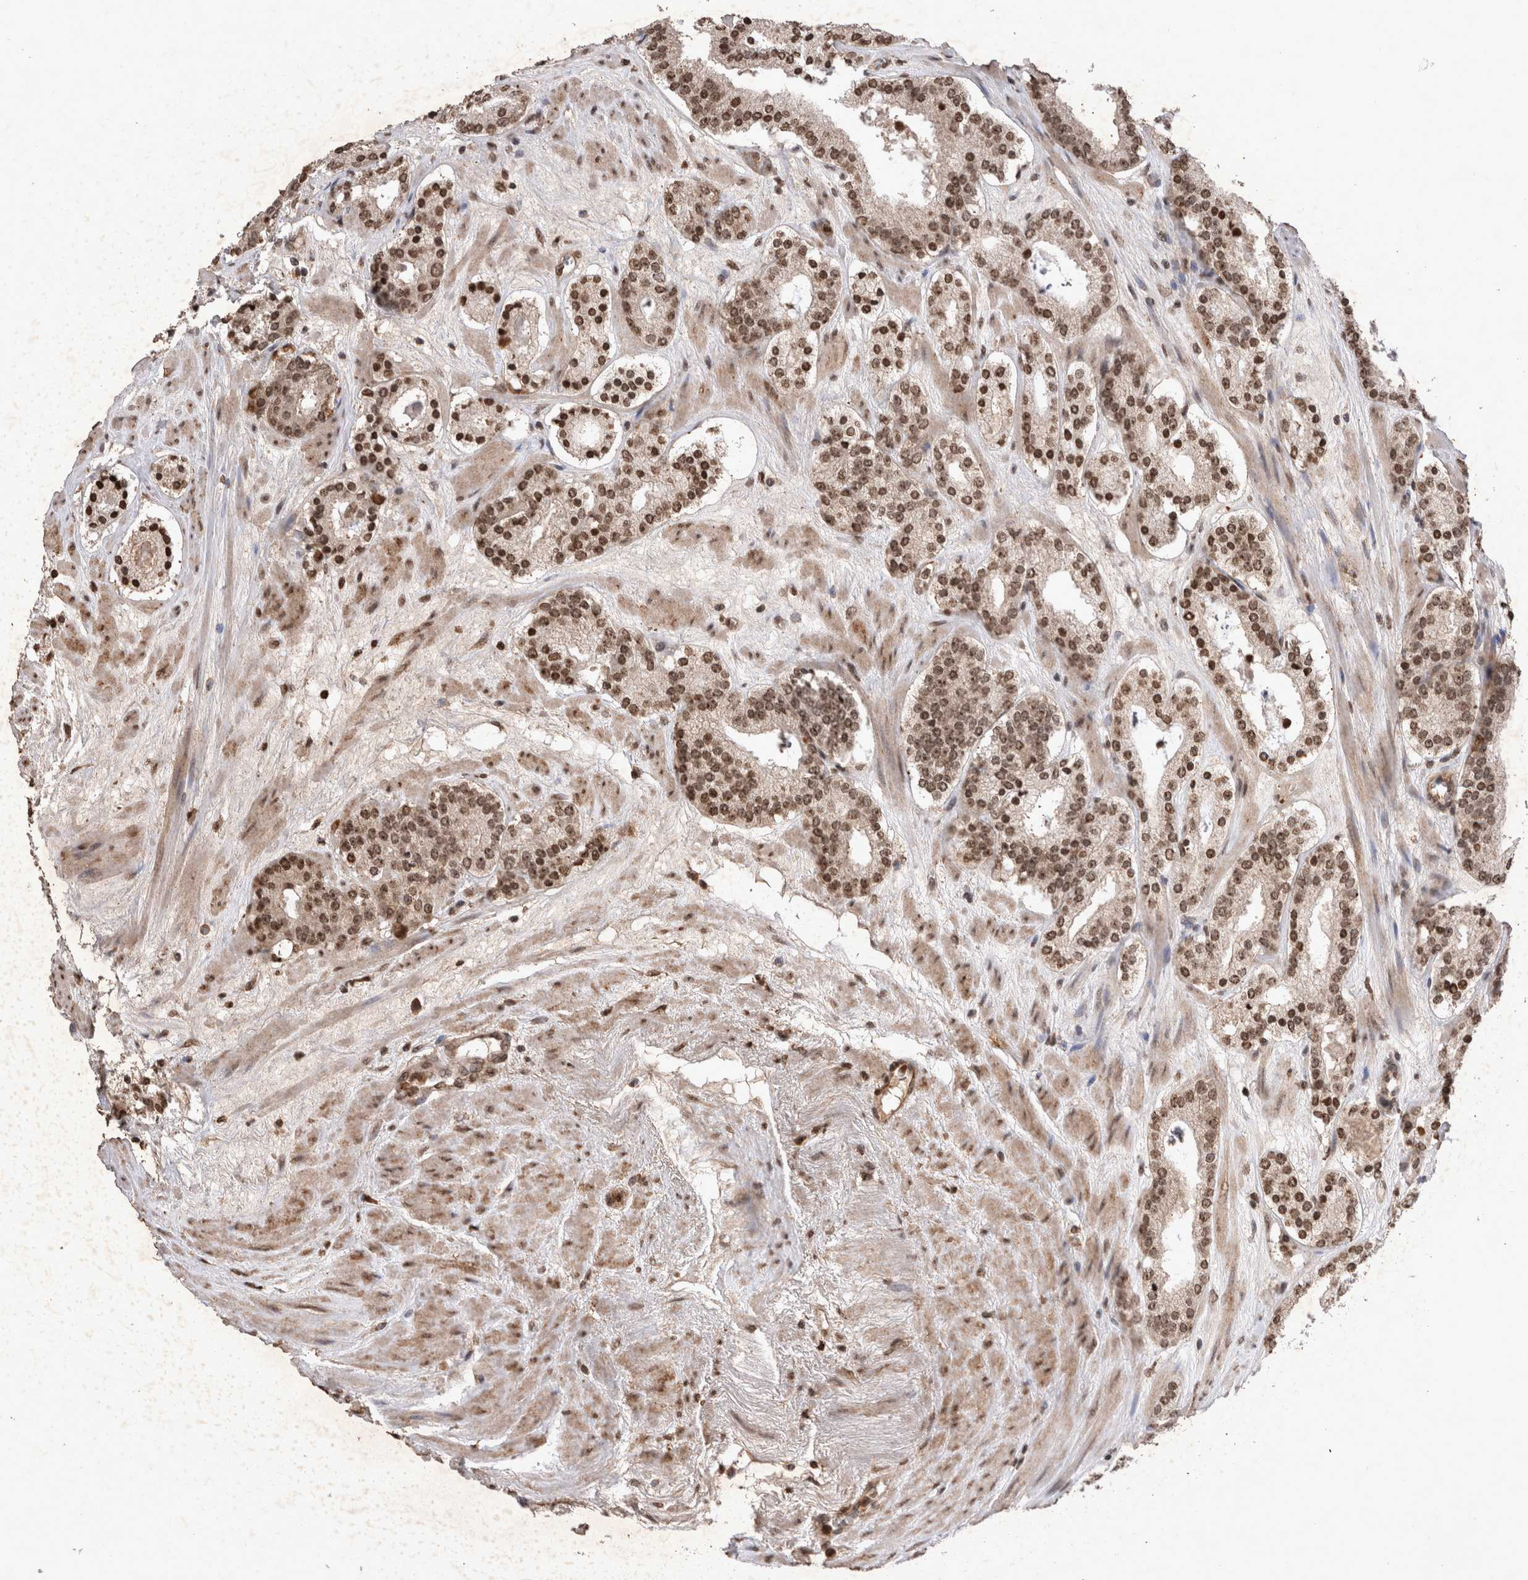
{"staining": {"intensity": "moderate", "quantity": ">75%", "location": "cytoplasmic/membranous,nuclear"}, "tissue": "prostate cancer", "cell_type": "Tumor cells", "image_type": "cancer", "snomed": [{"axis": "morphology", "description": "Adenocarcinoma, Low grade"}, {"axis": "topography", "description": "Prostate"}], "caption": "The micrograph reveals a brown stain indicating the presence of a protein in the cytoplasmic/membranous and nuclear of tumor cells in prostate low-grade adenocarcinoma.", "gene": "STK11", "patient": {"sex": "male", "age": 69}}